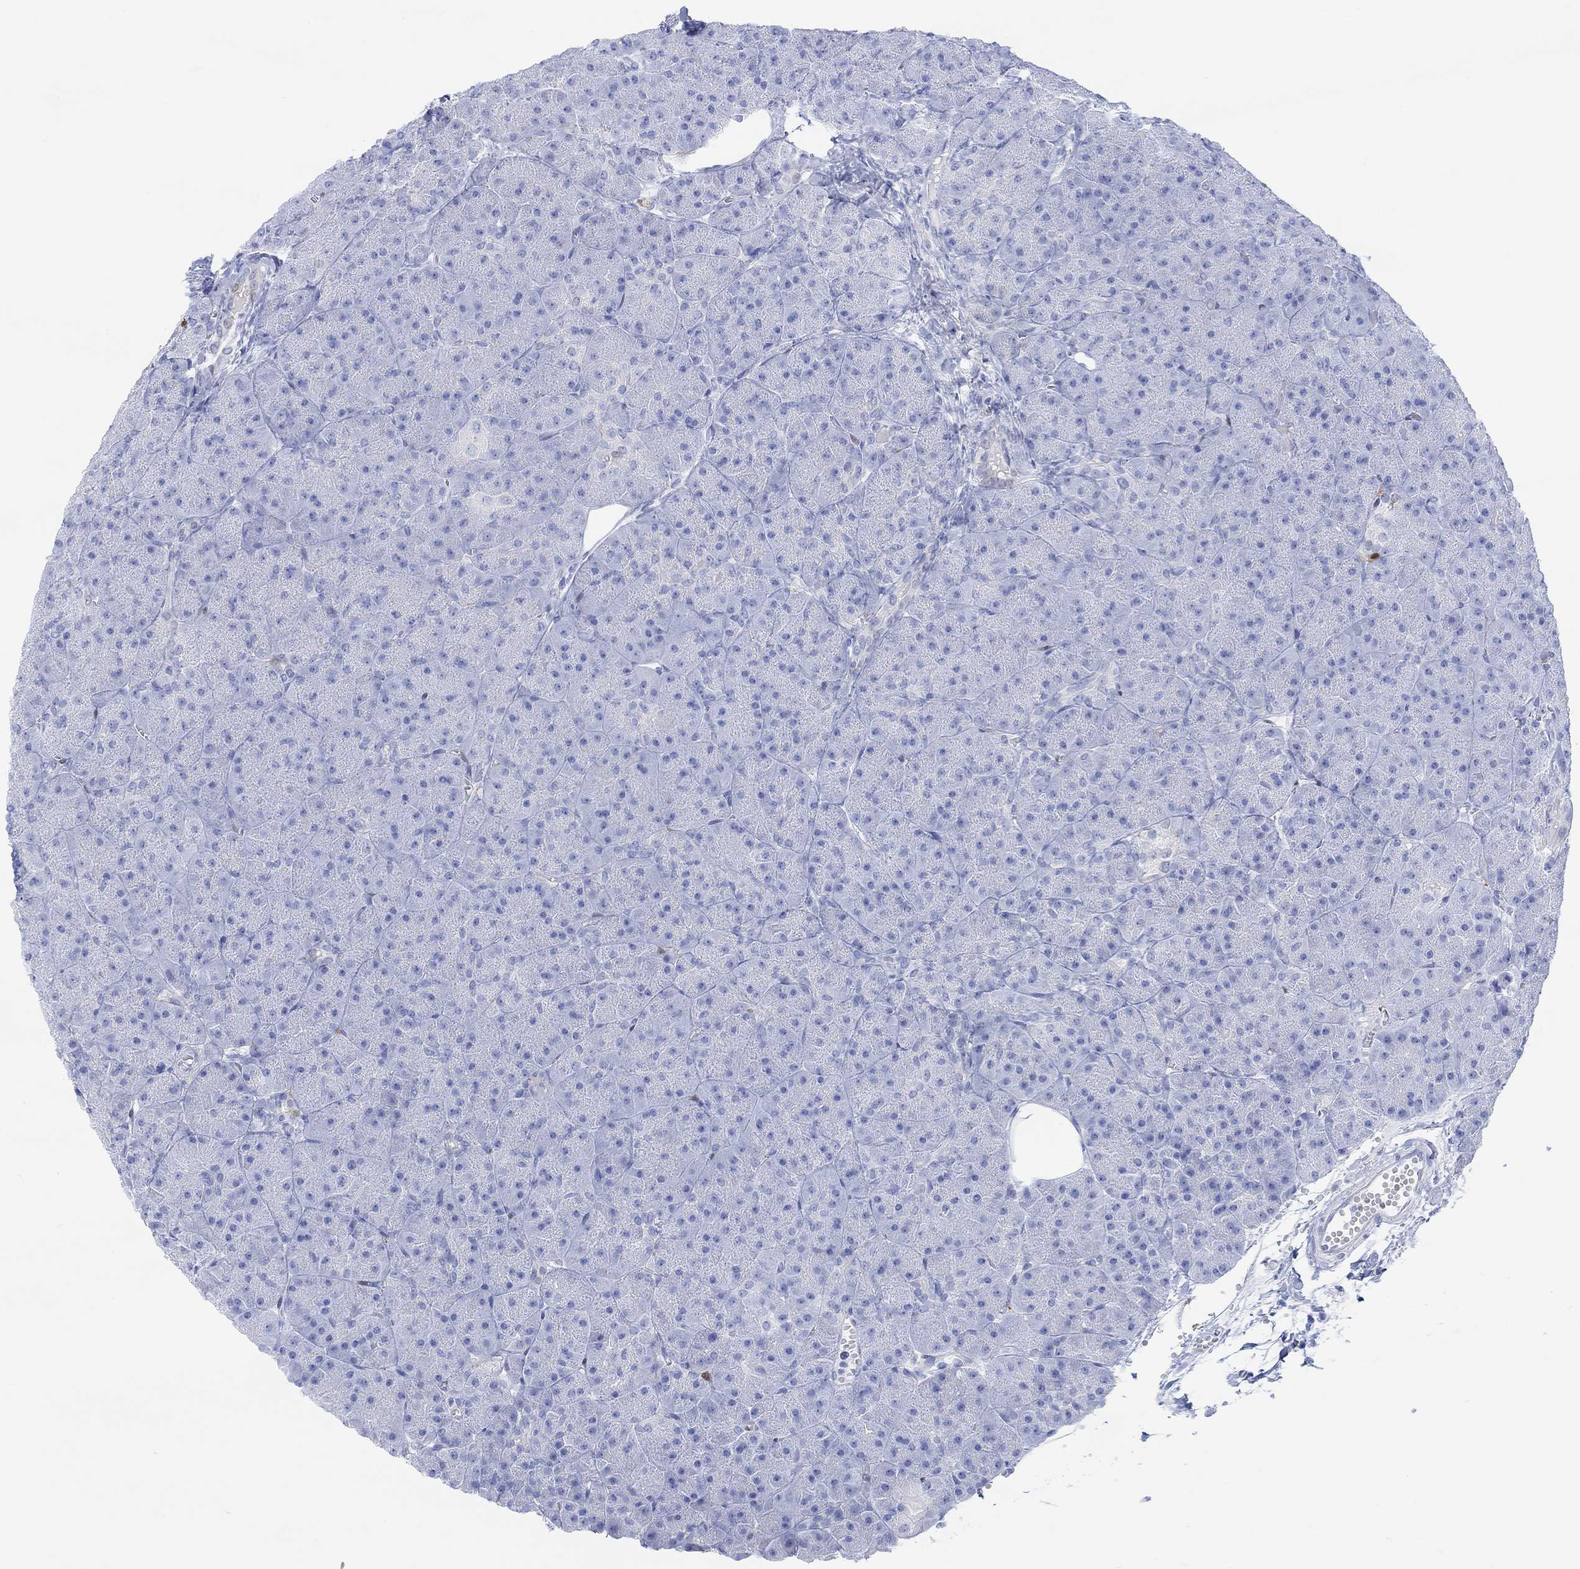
{"staining": {"intensity": "negative", "quantity": "none", "location": "none"}, "tissue": "pancreas", "cell_type": "Exocrine glandular cells", "image_type": "normal", "snomed": [{"axis": "morphology", "description": "Normal tissue, NOS"}, {"axis": "topography", "description": "Pancreas"}], "caption": "IHC histopathology image of benign pancreas: human pancreas stained with DAB (3,3'-diaminobenzidine) displays no significant protein staining in exocrine glandular cells.", "gene": "TPPP3", "patient": {"sex": "male", "age": 61}}